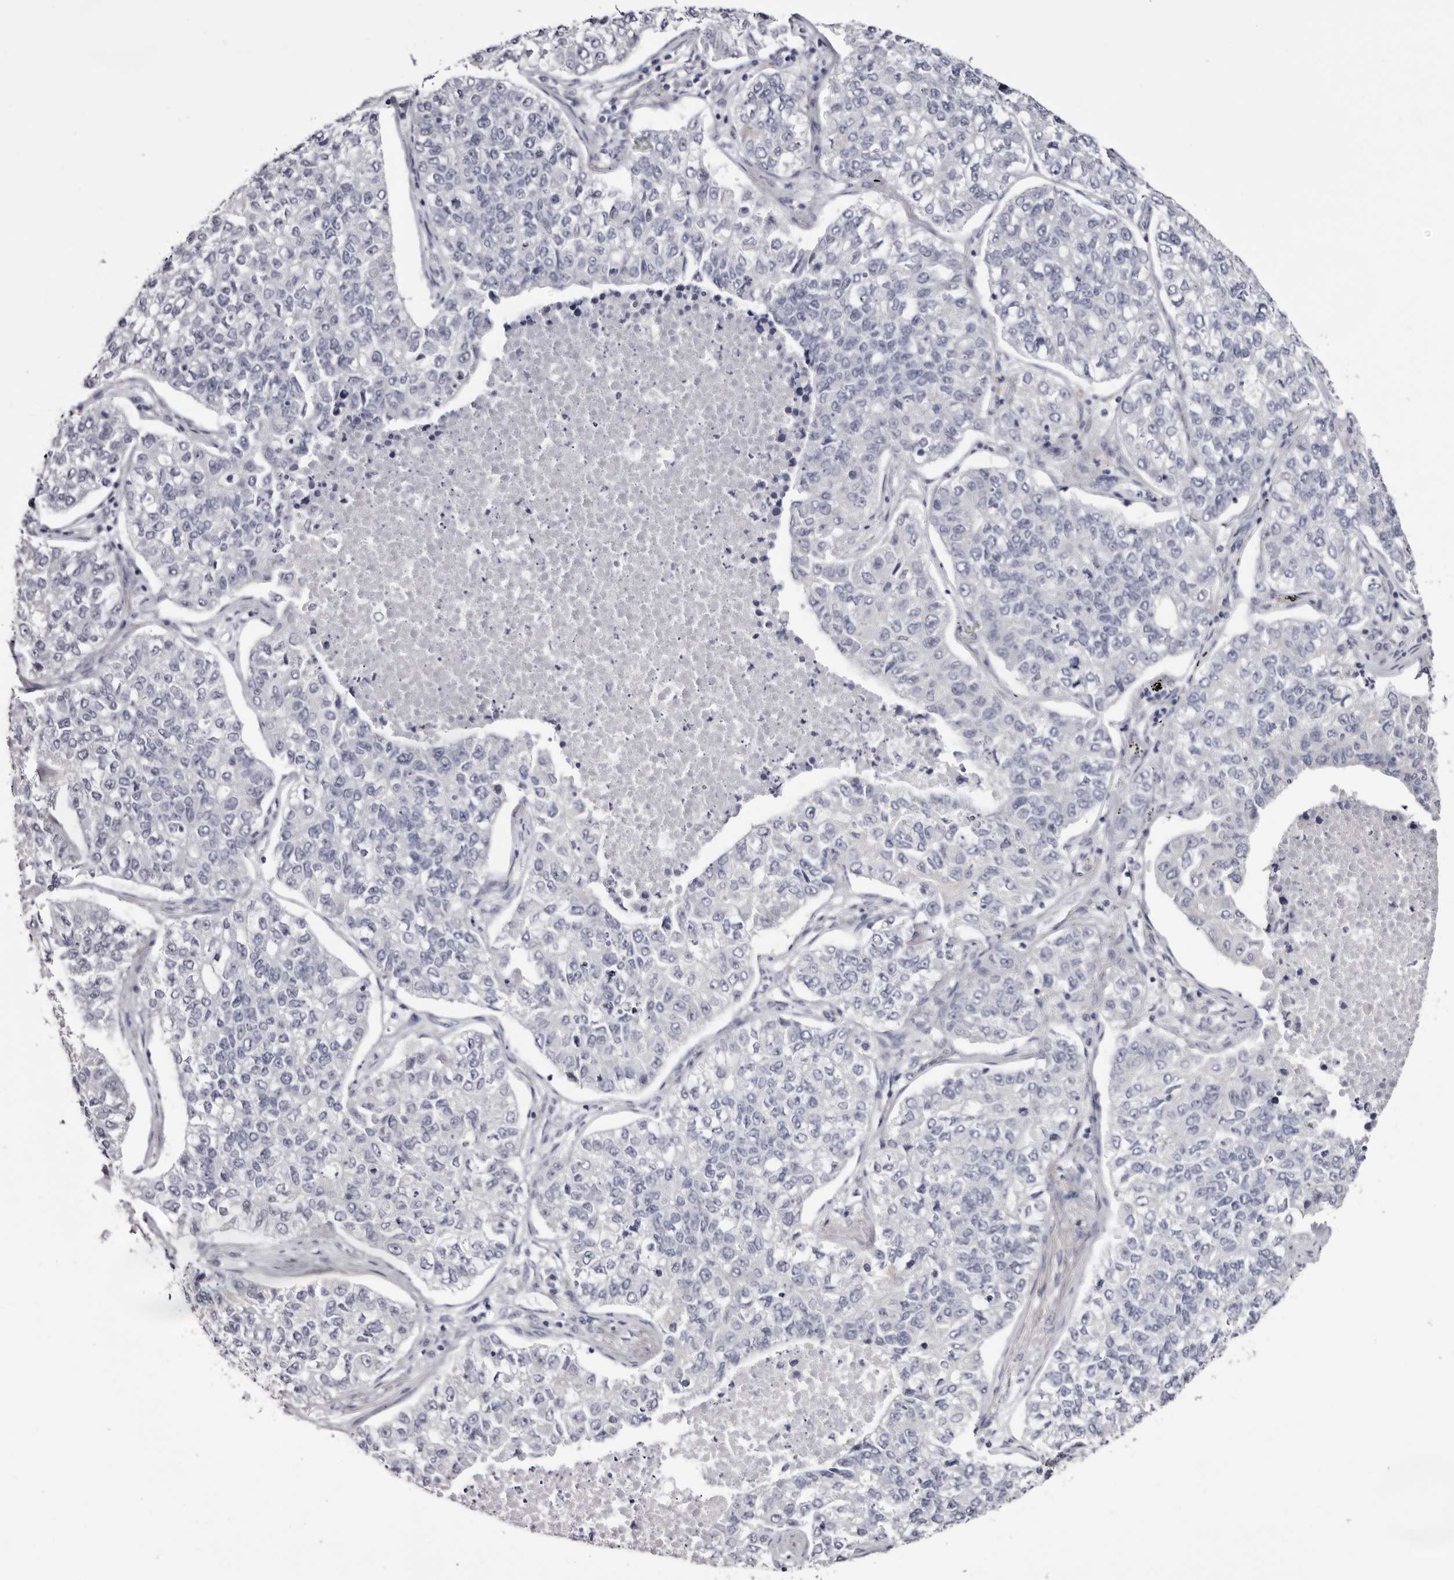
{"staining": {"intensity": "negative", "quantity": "none", "location": "none"}, "tissue": "lung cancer", "cell_type": "Tumor cells", "image_type": "cancer", "snomed": [{"axis": "morphology", "description": "Adenocarcinoma, NOS"}, {"axis": "topography", "description": "Lung"}], "caption": "This is an immunohistochemistry image of lung adenocarcinoma. There is no expression in tumor cells.", "gene": "CASQ1", "patient": {"sex": "male", "age": 49}}